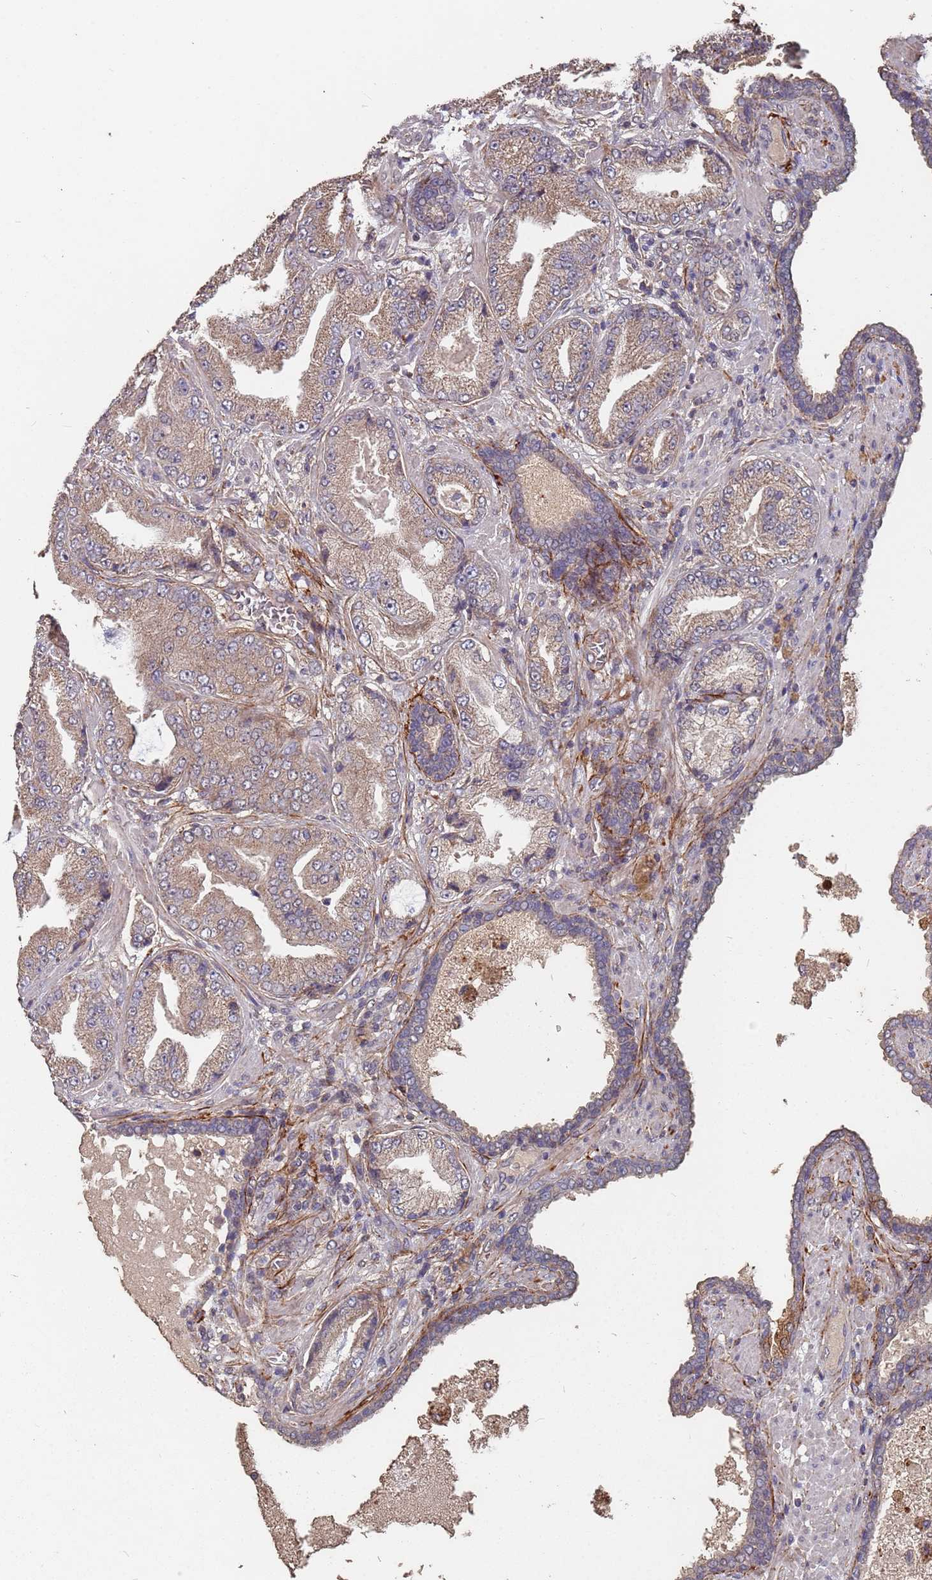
{"staining": {"intensity": "weak", "quantity": "25%-75%", "location": "cytoplasmic/membranous"}, "tissue": "prostate cancer", "cell_type": "Tumor cells", "image_type": "cancer", "snomed": [{"axis": "morphology", "description": "Adenocarcinoma, High grade"}, {"axis": "topography", "description": "Prostate"}], "caption": "This is an image of IHC staining of adenocarcinoma (high-grade) (prostate), which shows weak positivity in the cytoplasmic/membranous of tumor cells.", "gene": "PRORP", "patient": {"sex": "male", "age": 68}}